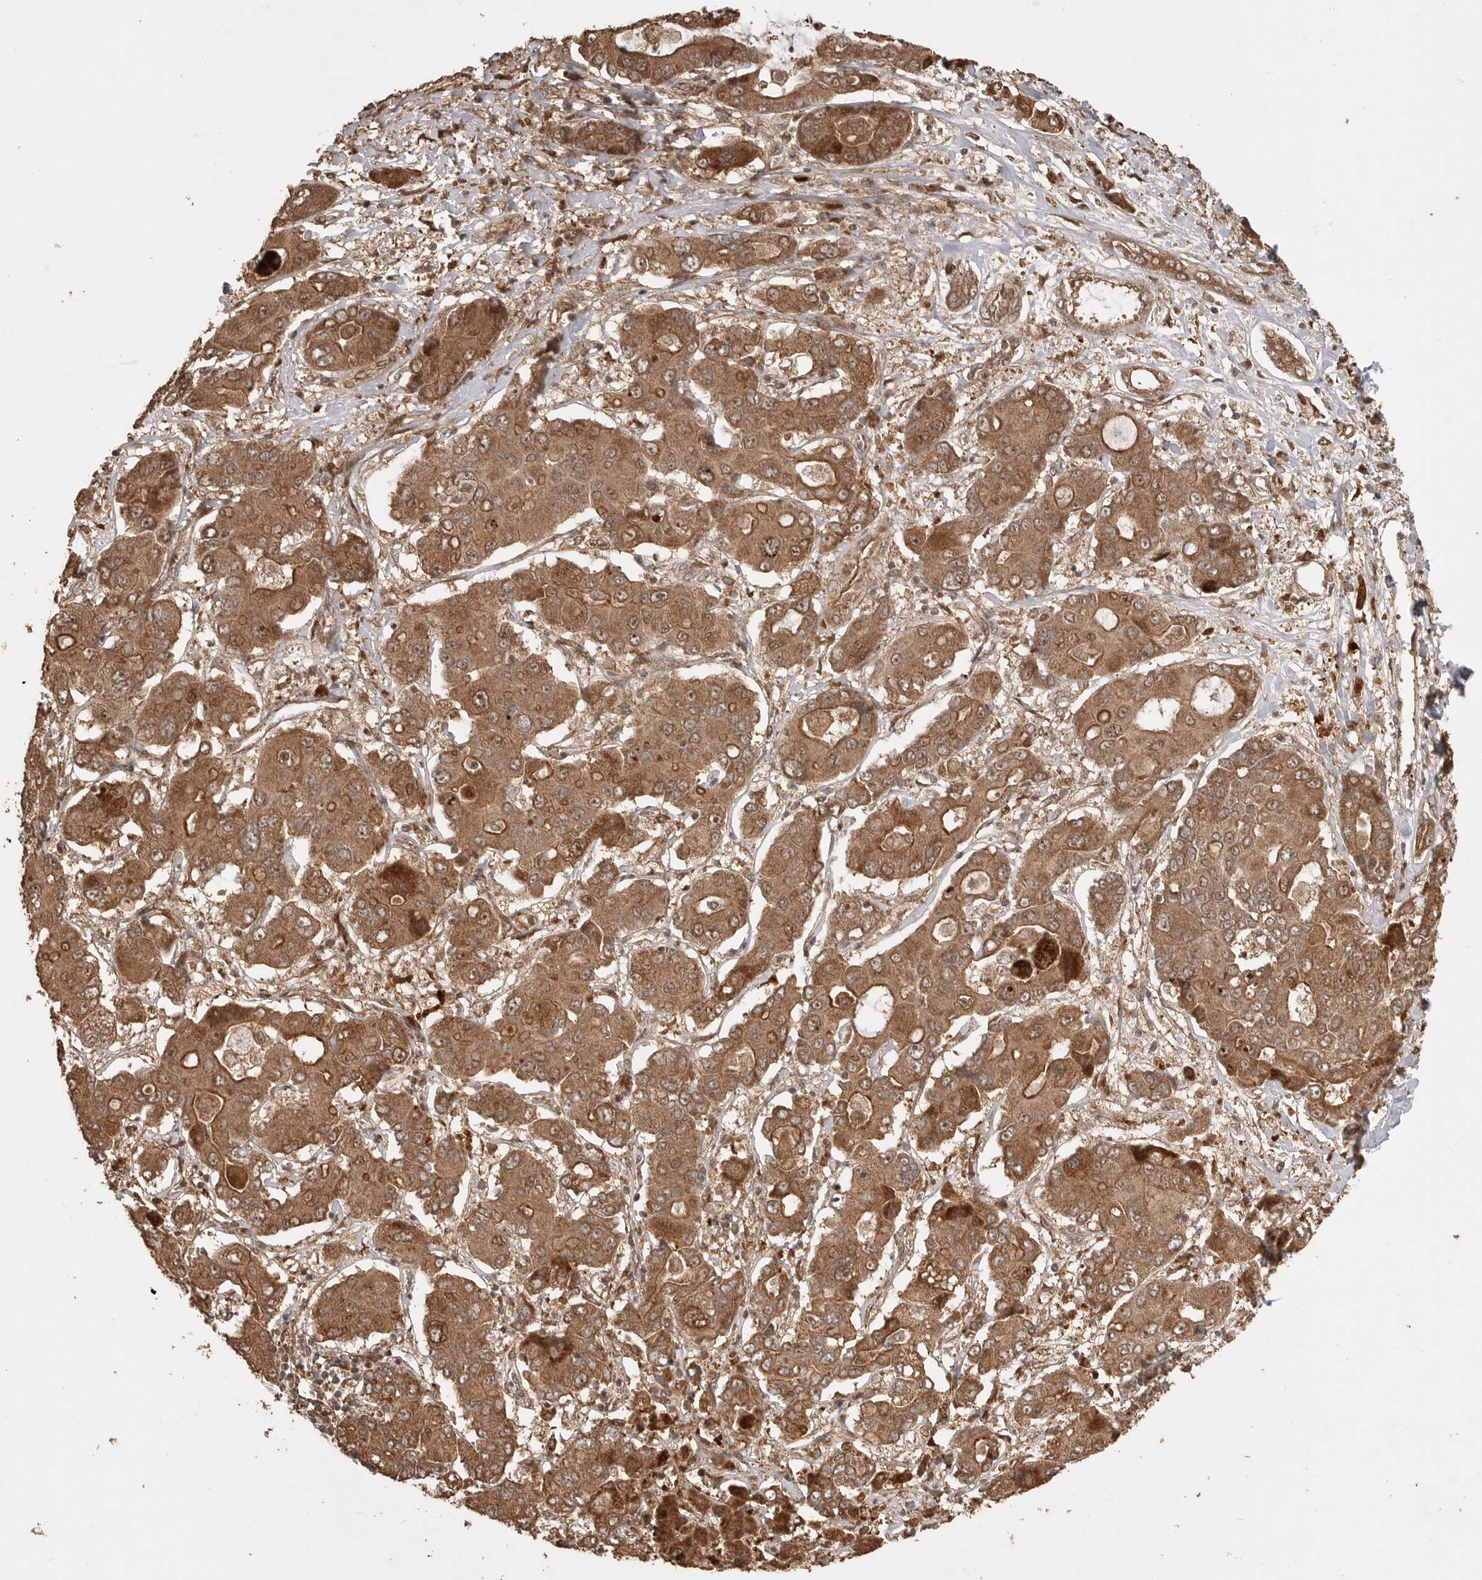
{"staining": {"intensity": "moderate", "quantity": ">75%", "location": "cytoplasmic/membranous"}, "tissue": "liver cancer", "cell_type": "Tumor cells", "image_type": "cancer", "snomed": [{"axis": "morphology", "description": "Cholangiocarcinoma"}, {"axis": "topography", "description": "Liver"}], "caption": "Immunohistochemistry of human liver cancer reveals medium levels of moderate cytoplasmic/membranous expression in about >75% of tumor cells.", "gene": "BOC", "patient": {"sex": "male", "age": 67}}